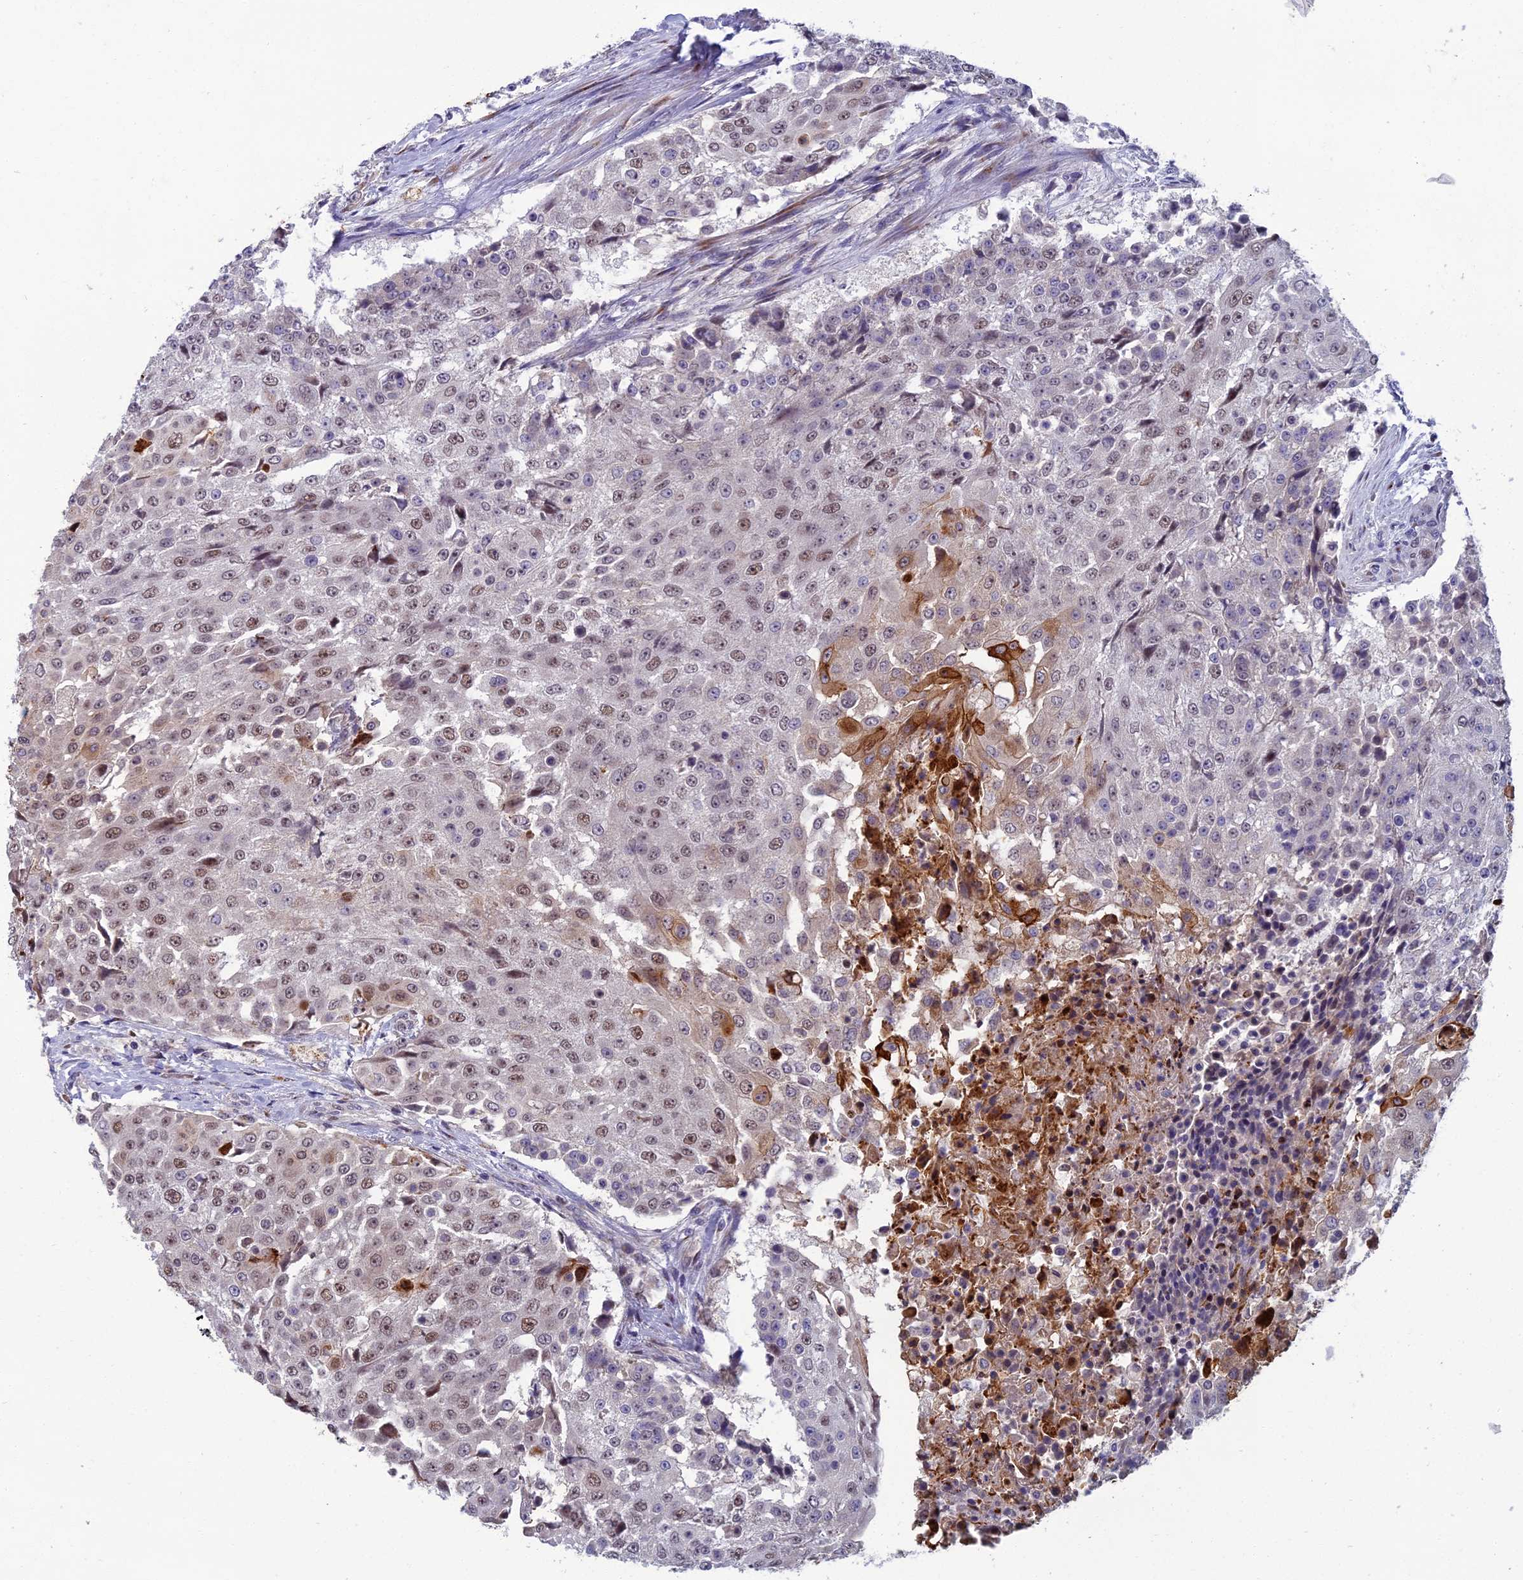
{"staining": {"intensity": "weak", "quantity": "25%-75%", "location": "nuclear"}, "tissue": "urothelial cancer", "cell_type": "Tumor cells", "image_type": "cancer", "snomed": [{"axis": "morphology", "description": "Urothelial carcinoma, High grade"}, {"axis": "topography", "description": "Urinary bladder"}], "caption": "Immunohistochemistry (IHC) image of human urothelial cancer stained for a protein (brown), which demonstrates low levels of weak nuclear staining in about 25%-75% of tumor cells.", "gene": "LIG1", "patient": {"sex": "female", "age": 63}}